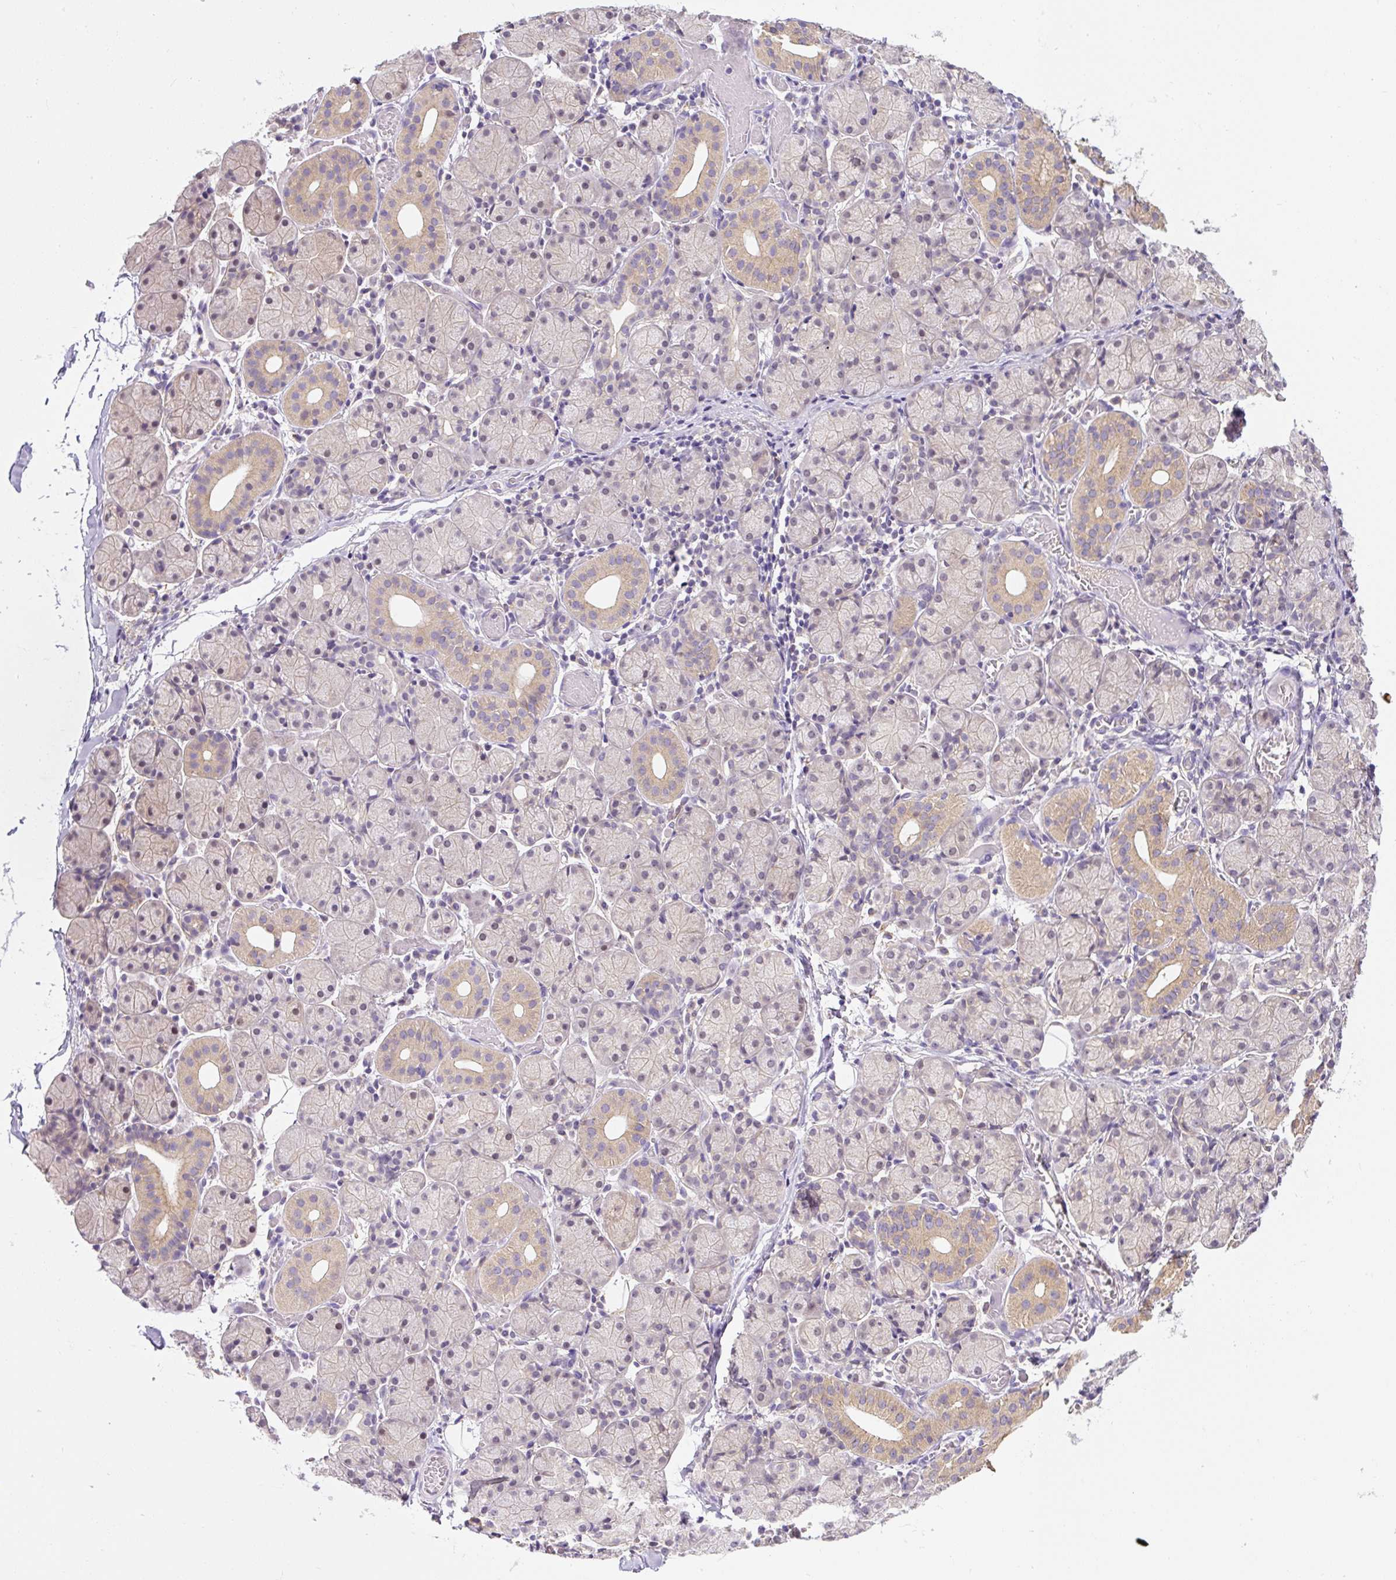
{"staining": {"intensity": "weak", "quantity": "25%-75%", "location": "cytoplasmic/membranous"}, "tissue": "salivary gland", "cell_type": "Glandular cells", "image_type": "normal", "snomed": [{"axis": "morphology", "description": "Normal tissue, NOS"}, {"axis": "topography", "description": "Salivary gland"}], "caption": "DAB (3,3'-diaminobenzidine) immunohistochemical staining of unremarkable salivary gland displays weak cytoplasmic/membranous protein expression in about 25%-75% of glandular cells. Using DAB (3,3'-diaminobenzidine) (brown) and hematoxylin (blue) stains, captured at high magnification using brightfield microscopy.", "gene": "PLA2G4A", "patient": {"sex": "female", "age": 24}}